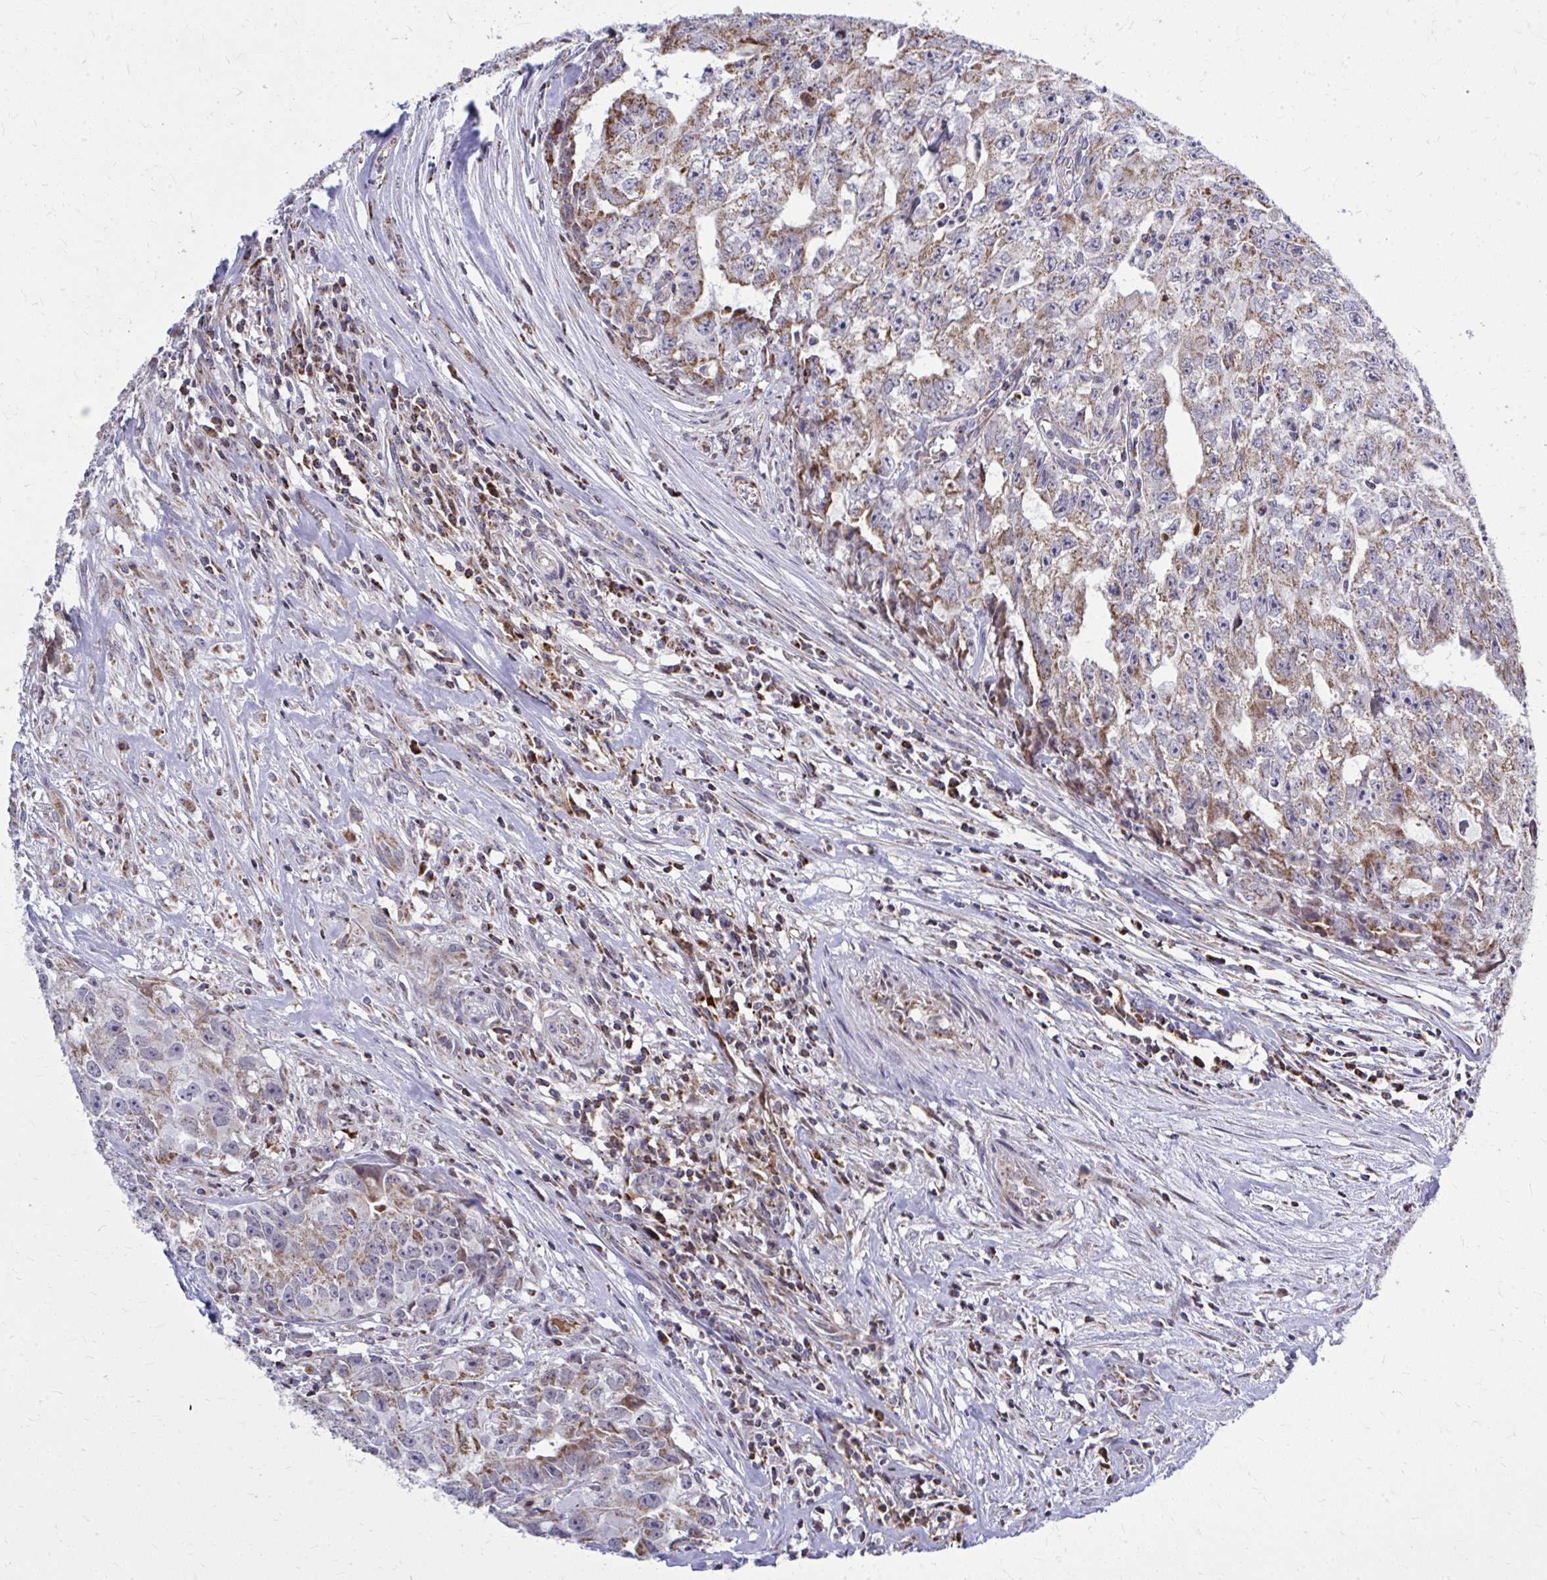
{"staining": {"intensity": "moderate", "quantity": ">75%", "location": "cytoplasmic/membranous"}, "tissue": "testis cancer", "cell_type": "Tumor cells", "image_type": "cancer", "snomed": [{"axis": "morphology", "description": "Carcinoma, Embryonal, NOS"}, {"axis": "morphology", "description": "Teratoma, malignant, NOS"}, {"axis": "topography", "description": "Testis"}], "caption": "A photomicrograph showing moderate cytoplasmic/membranous expression in about >75% of tumor cells in testis embryonal carcinoma, as visualized by brown immunohistochemical staining.", "gene": "ZNF362", "patient": {"sex": "male", "age": 24}}